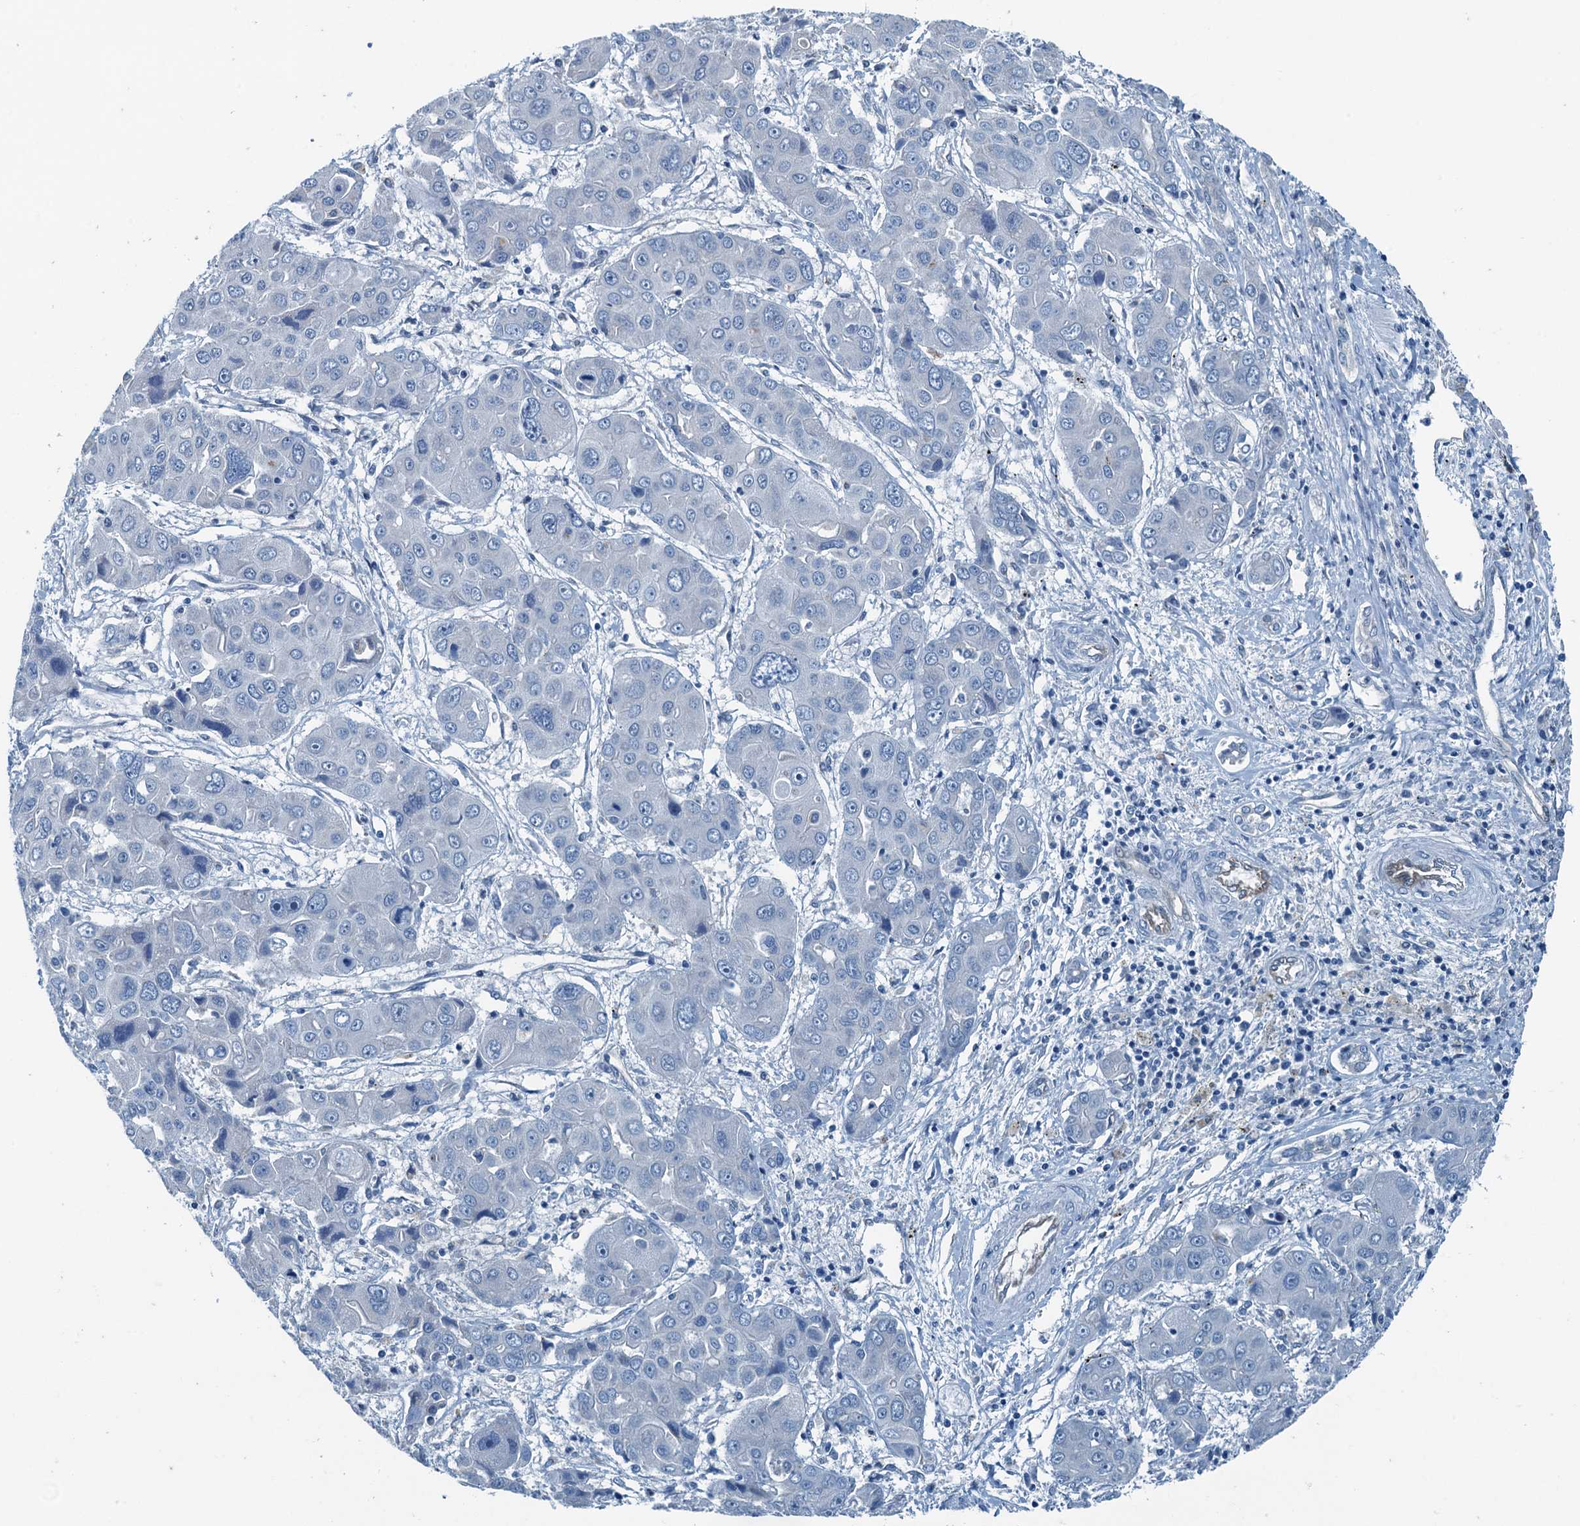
{"staining": {"intensity": "negative", "quantity": "none", "location": "none"}, "tissue": "liver cancer", "cell_type": "Tumor cells", "image_type": "cancer", "snomed": [{"axis": "morphology", "description": "Cholangiocarcinoma"}, {"axis": "topography", "description": "Liver"}], "caption": "Micrograph shows no protein staining in tumor cells of liver cancer tissue.", "gene": "GFOD2", "patient": {"sex": "male", "age": 67}}